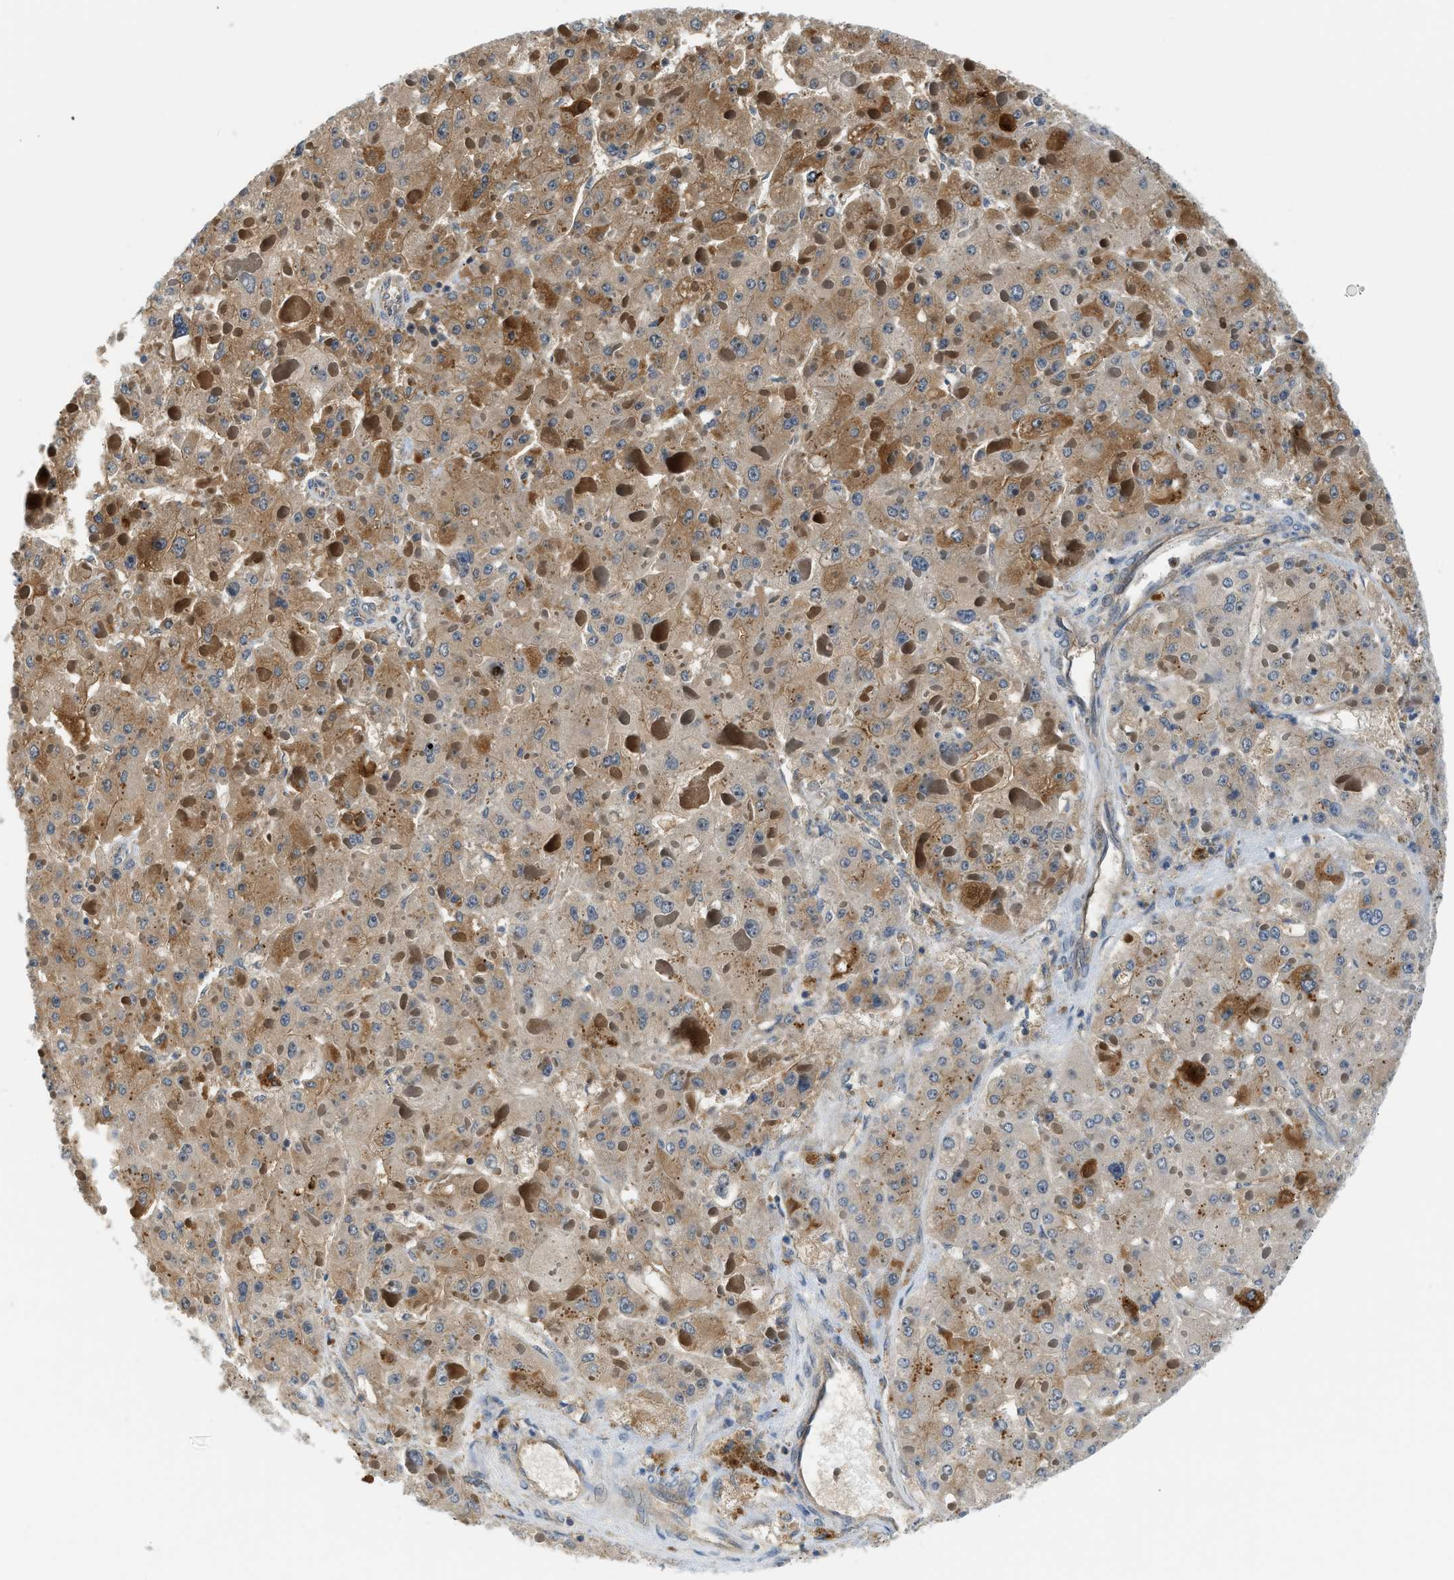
{"staining": {"intensity": "moderate", "quantity": ">75%", "location": "cytoplasmic/membranous"}, "tissue": "liver cancer", "cell_type": "Tumor cells", "image_type": "cancer", "snomed": [{"axis": "morphology", "description": "Carcinoma, Hepatocellular, NOS"}, {"axis": "topography", "description": "Liver"}], "caption": "Human liver hepatocellular carcinoma stained with a protein marker reveals moderate staining in tumor cells.", "gene": "CBLB", "patient": {"sex": "female", "age": 73}}